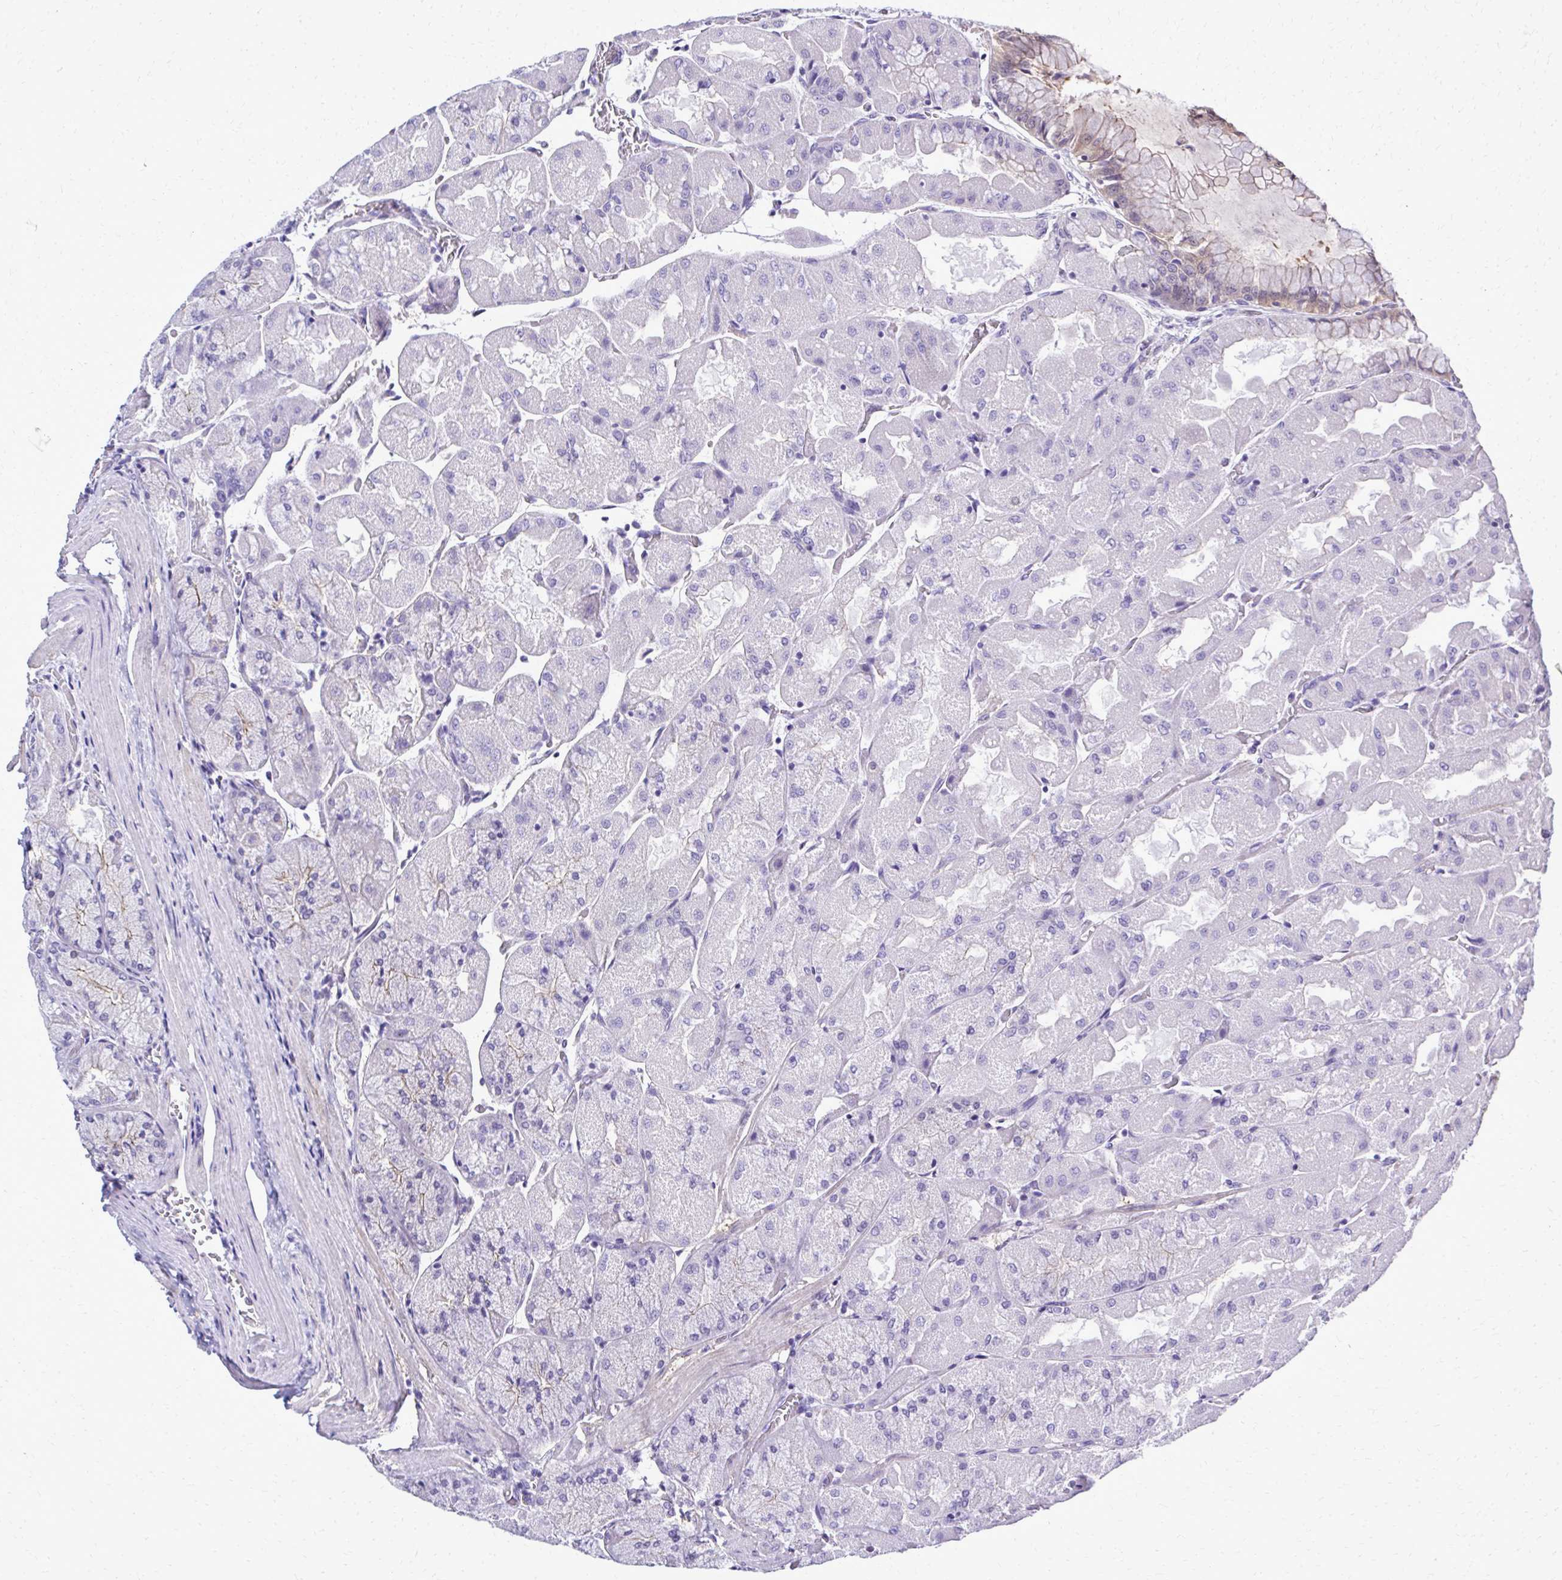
{"staining": {"intensity": "weak", "quantity": "25%-75%", "location": "cytoplasmic/membranous"}, "tissue": "stomach", "cell_type": "Glandular cells", "image_type": "normal", "snomed": [{"axis": "morphology", "description": "Normal tissue, NOS"}, {"axis": "topography", "description": "Stomach"}], "caption": "This histopathology image reveals normal stomach stained with immunohistochemistry (IHC) to label a protein in brown. The cytoplasmic/membranous of glandular cells show weak positivity for the protein. Nuclei are counter-stained blue.", "gene": "RASL11B", "patient": {"sex": "female", "age": 61}}